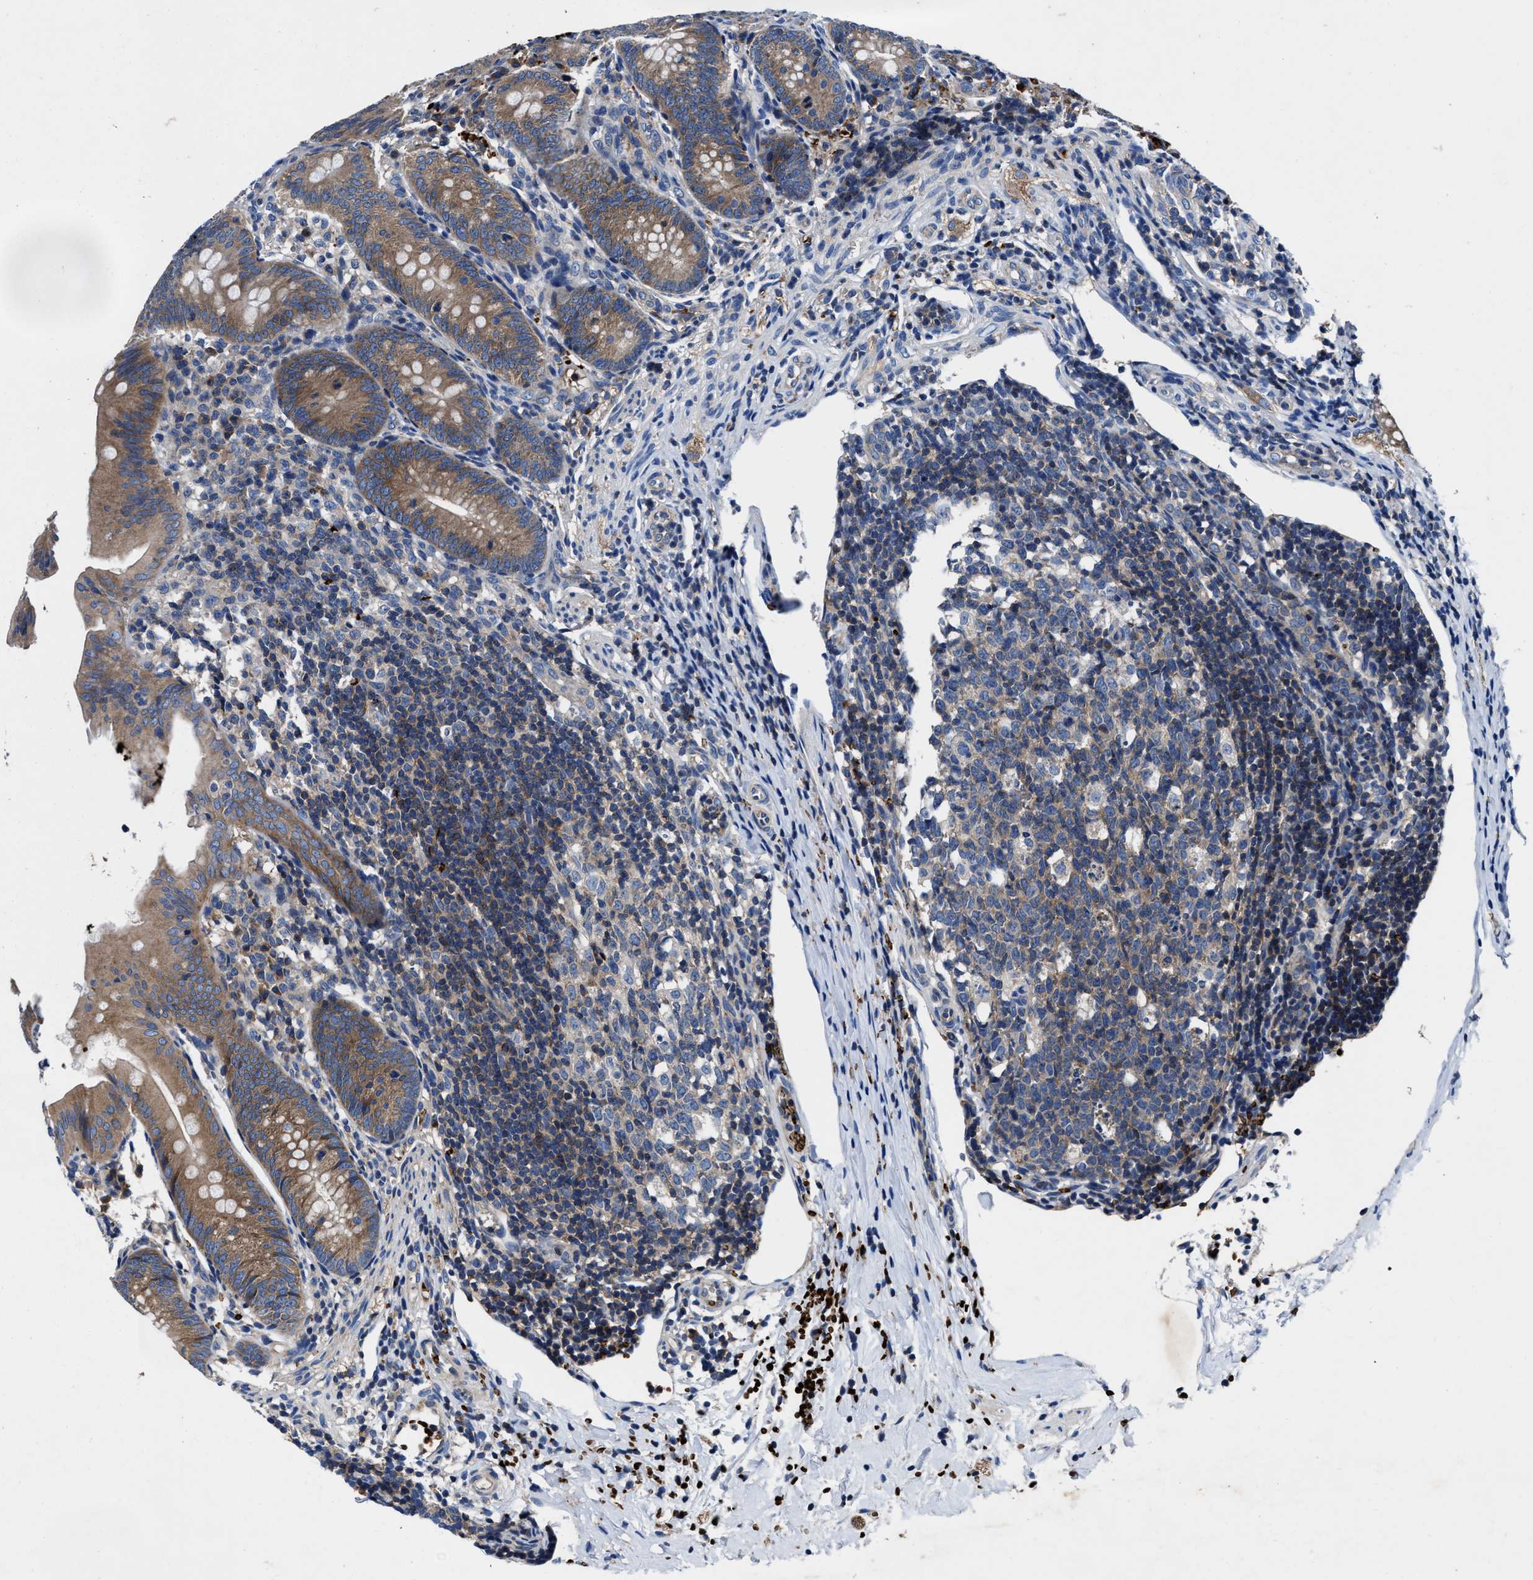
{"staining": {"intensity": "moderate", "quantity": ">75%", "location": "cytoplasmic/membranous"}, "tissue": "appendix", "cell_type": "Glandular cells", "image_type": "normal", "snomed": [{"axis": "morphology", "description": "Normal tissue, NOS"}, {"axis": "topography", "description": "Appendix"}], "caption": "The image demonstrates staining of unremarkable appendix, revealing moderate cytoplasmic/membranous protein staining (brown color) within glandular cells.", "gene": "PHLPP1", "patient": {"sex": "male", "age": 1}}